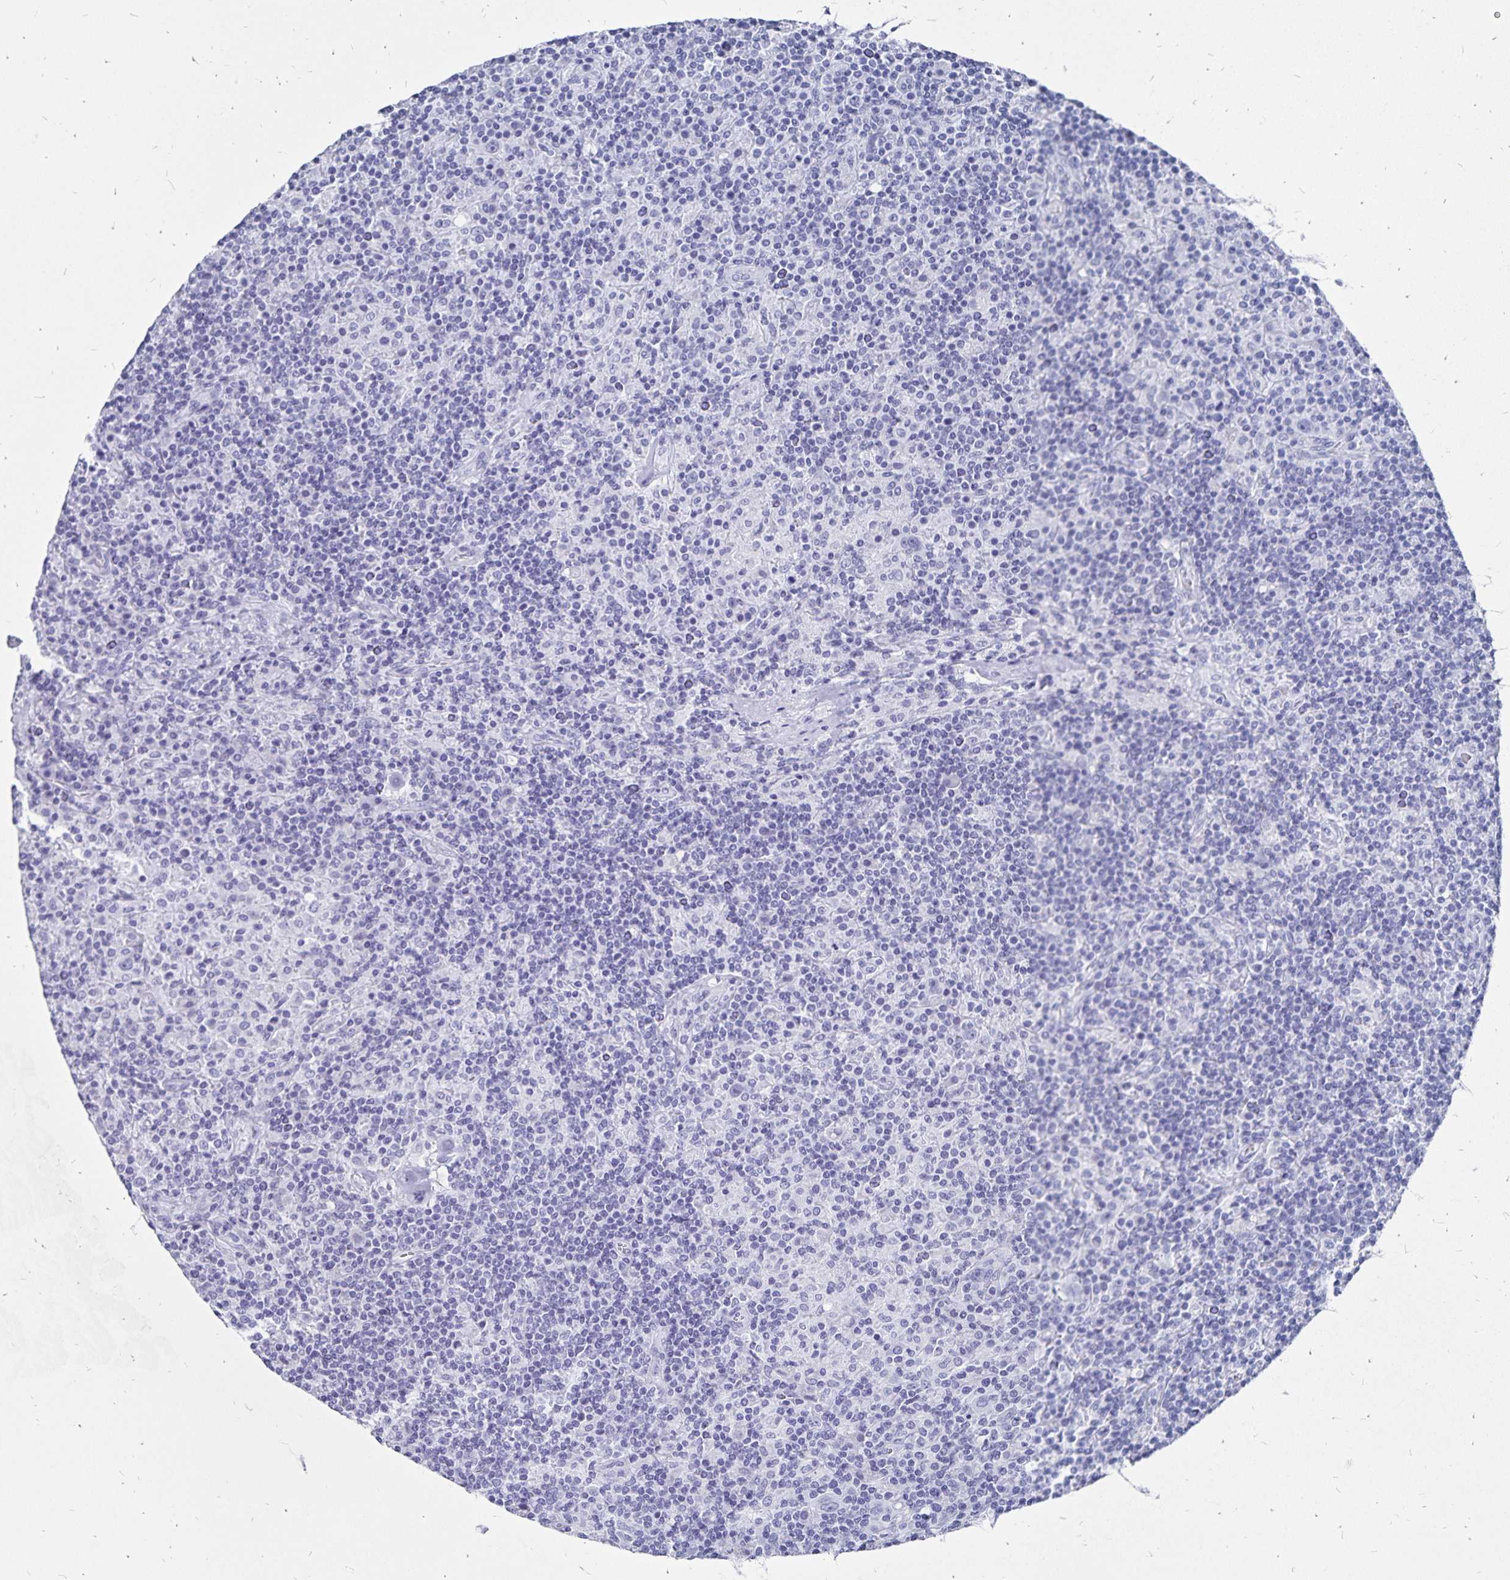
{"staining": {"intensity": "negative", "quantity": "none", "location": "none"}, "tissue": "lymphoma", "cell_type": "Tumor cells", "image_type": "cancer", "snomed": [{"axis": "morphology", "description": "Hodgkin's disease, NOS"}, {"axis": "topography", "description": "Lymph node"}], "caption": "DAB (3,3'-diaminobenzidine) immunohistochemical staining of human Hodgkin's disease demonstrates no significant positivity in tumor cells. Brightfield microscopy of IHC stained with DAB (brown) and hematoxylin (blue), captured at high magnification.", "gene": "ADH1A", "patient": {"sex": "male", "age": 70}}